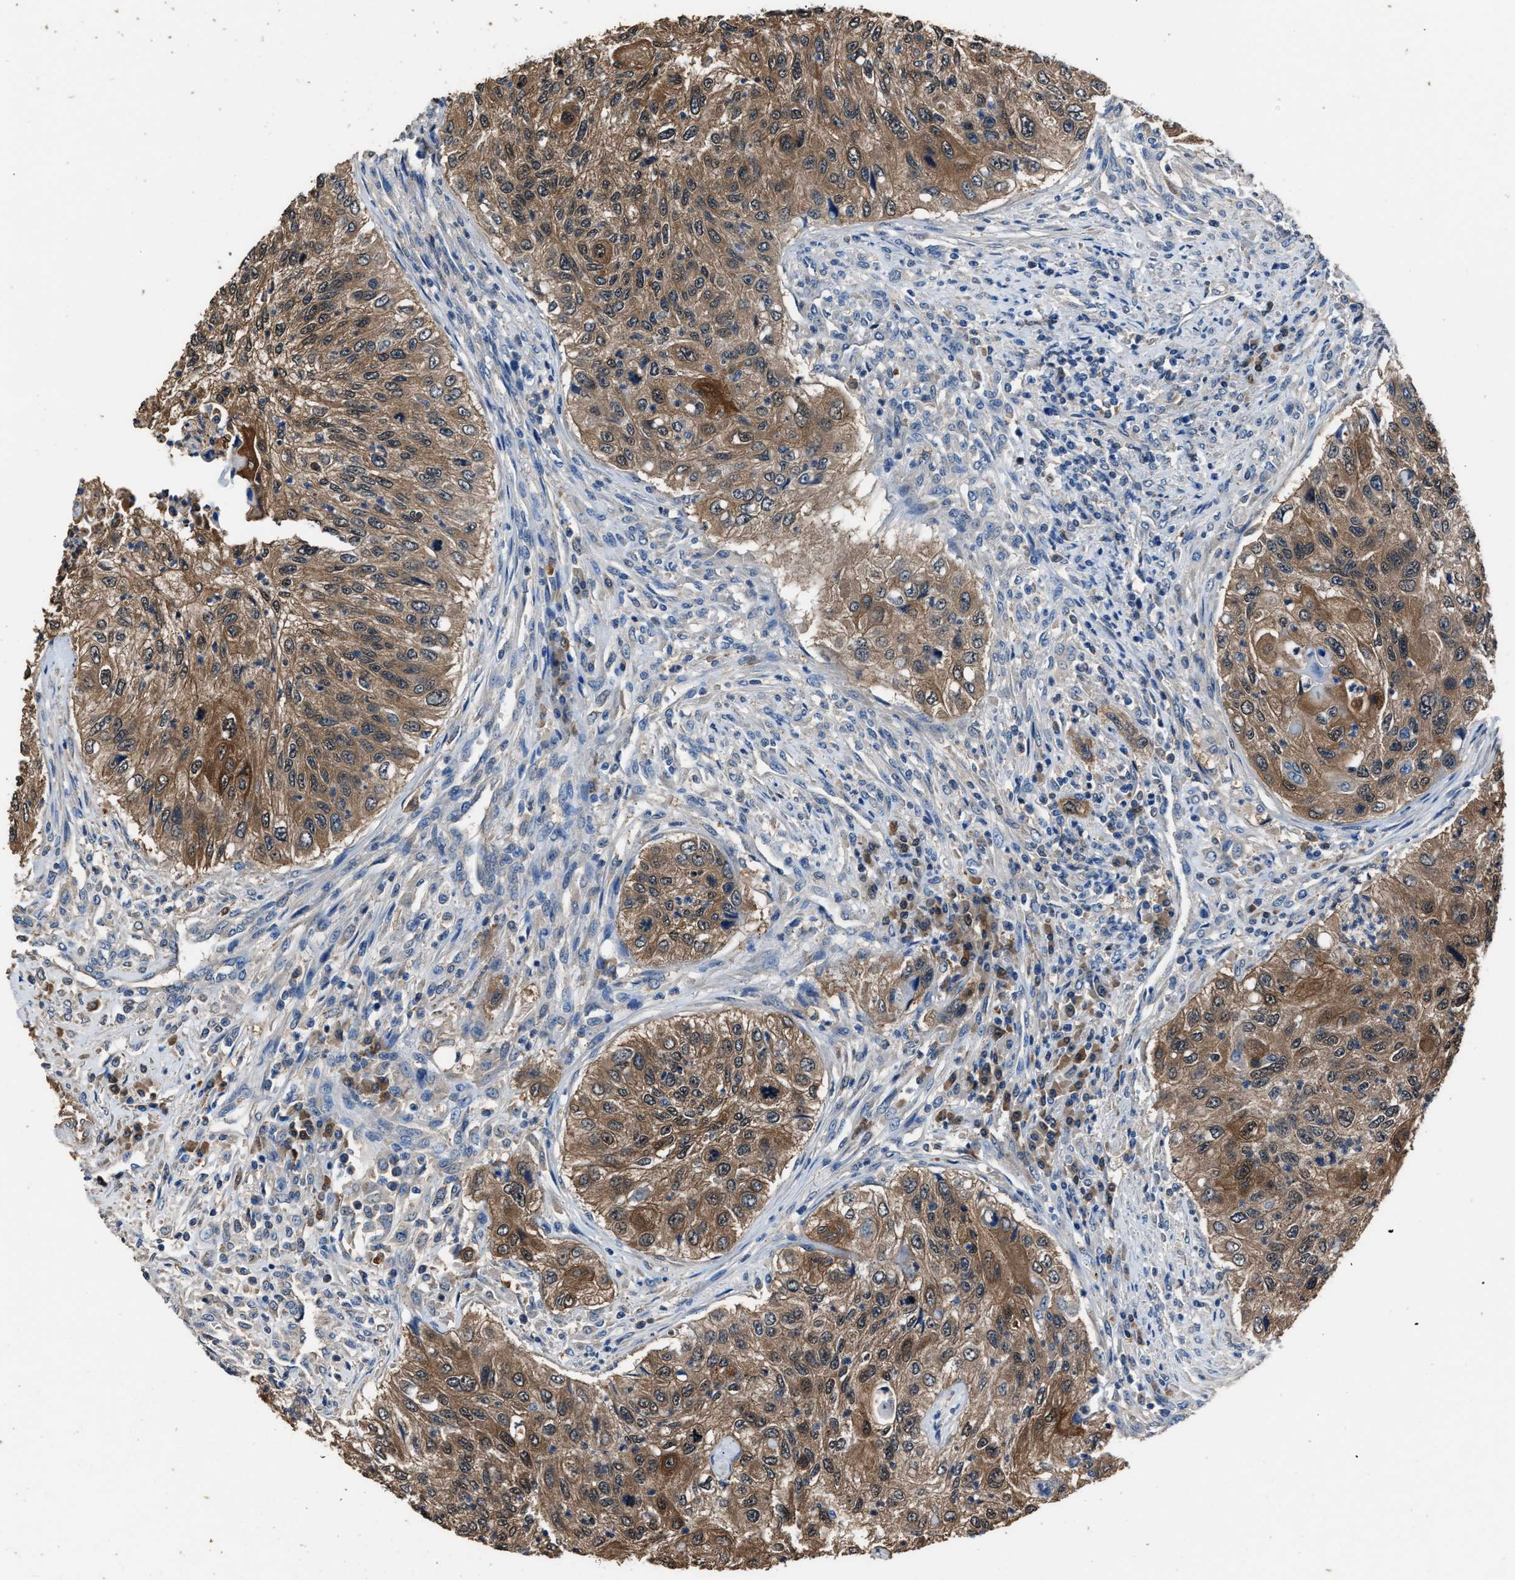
{"staining": {"intensity": "moderate", "quantity": ">75%", "location": "cytoplasmic/membranous"}, "tissue": "urothelial cancer", "cell_type": "Tumor cells", "image_type": "cancer", "snomed": [{"axis": "morphology", "description": "Urothelial carcinoma, High grade"}, {"axis": "topography", "description": "Urinary bladder"}], "caption": "Urothelial cancer stained with a protein marker shows moderate staining in tumor cells.", "gene": "GSTP1", "patient": {"sex": "female", "age": 60}}